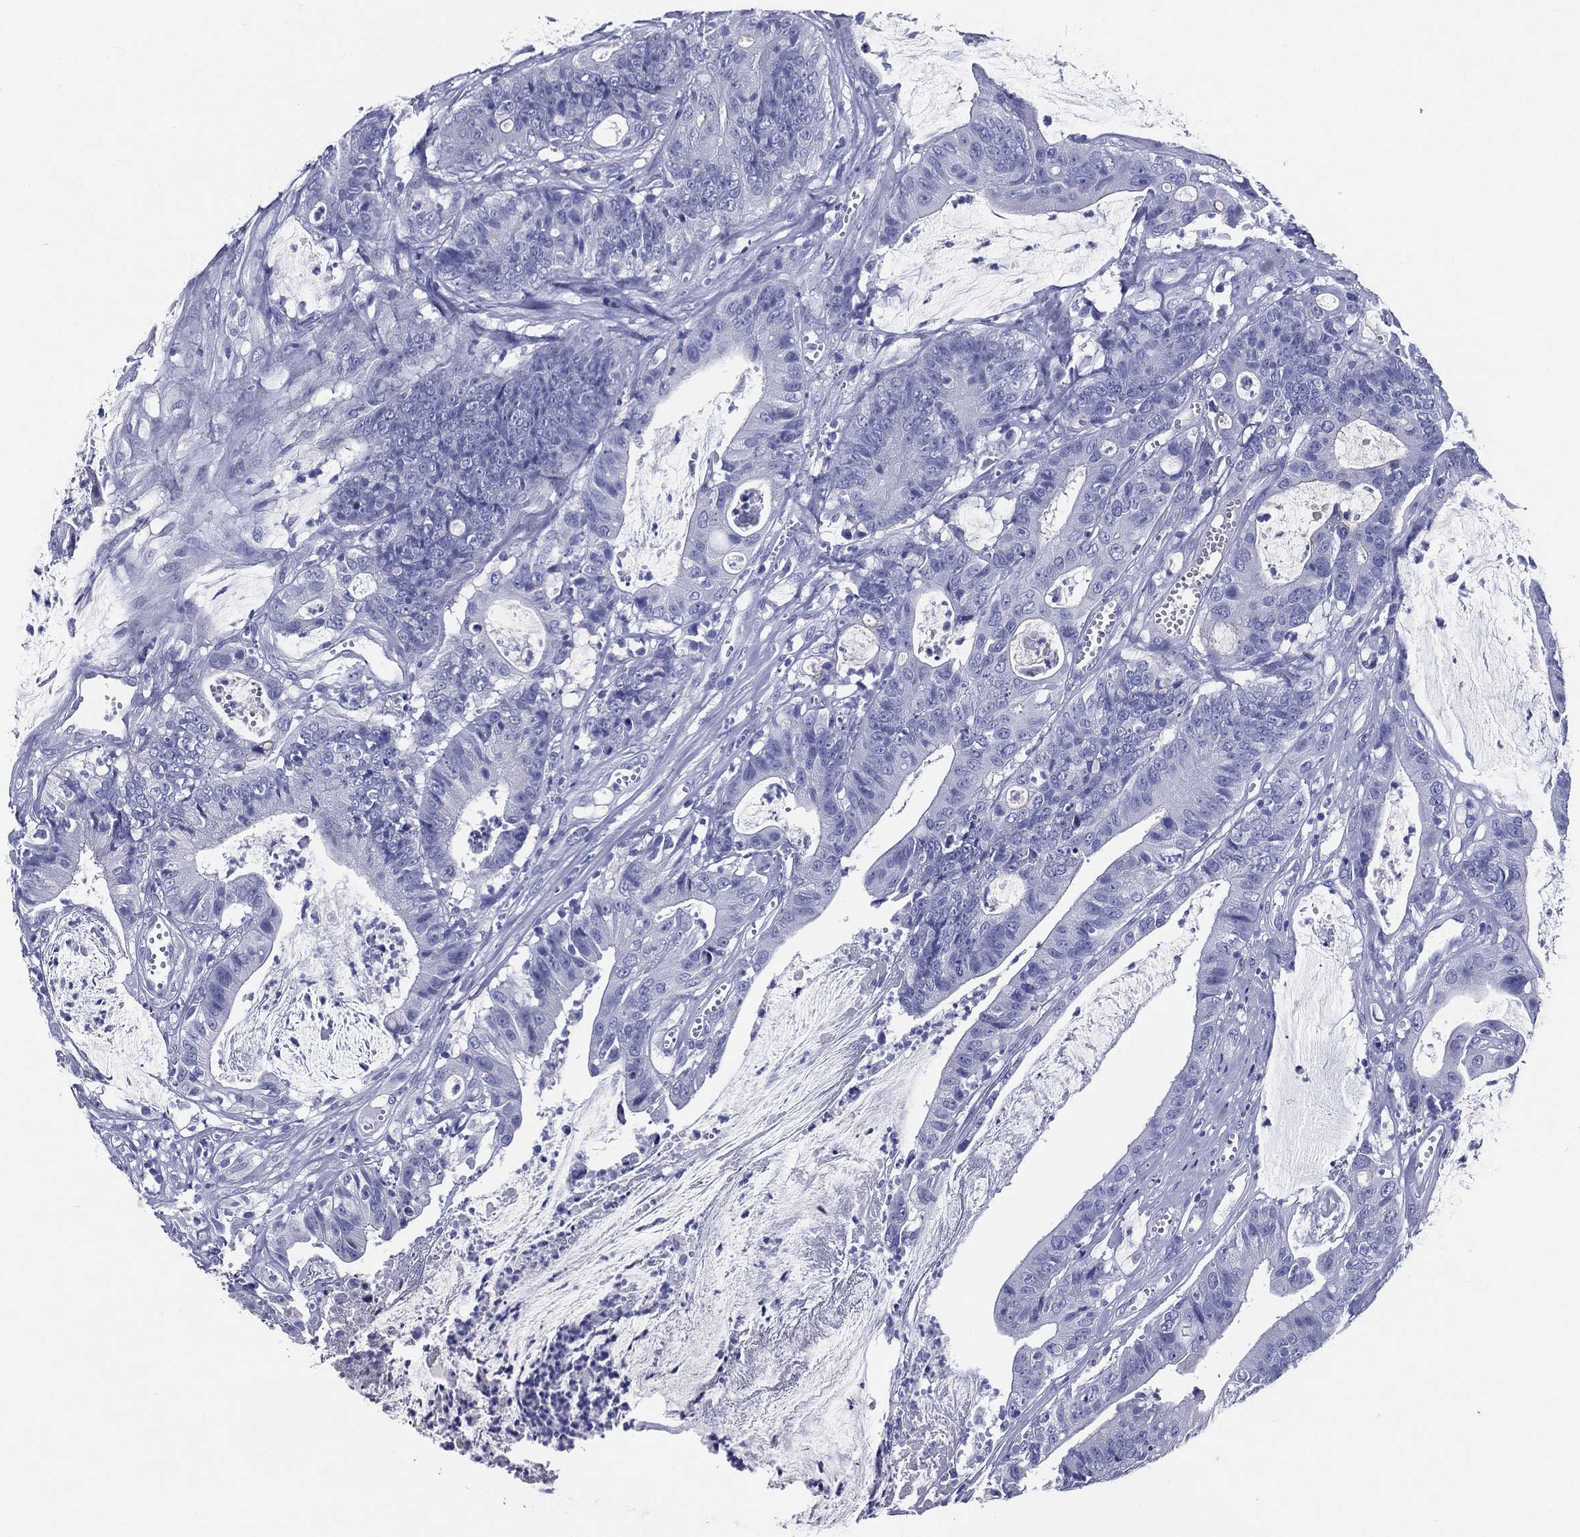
{"staining": {"intensity": "negative", "quantity": "none", "location": "none"}, "tissue": "colorectal cancer", "cell_type": "Tumor cells", "image_type": "cancer", "snomed": [{"axis": "morphology", "description": "Adenocarcinoma, NOS"}, {"axis": "topography", "description": "Colon"}], "caption": "Photomicrograph shows no protein expression in tumor cells of colorectal adenocarcinoma tissue.", "gene": "ACE2", "patient": {"sex": "female", "age": 69}}